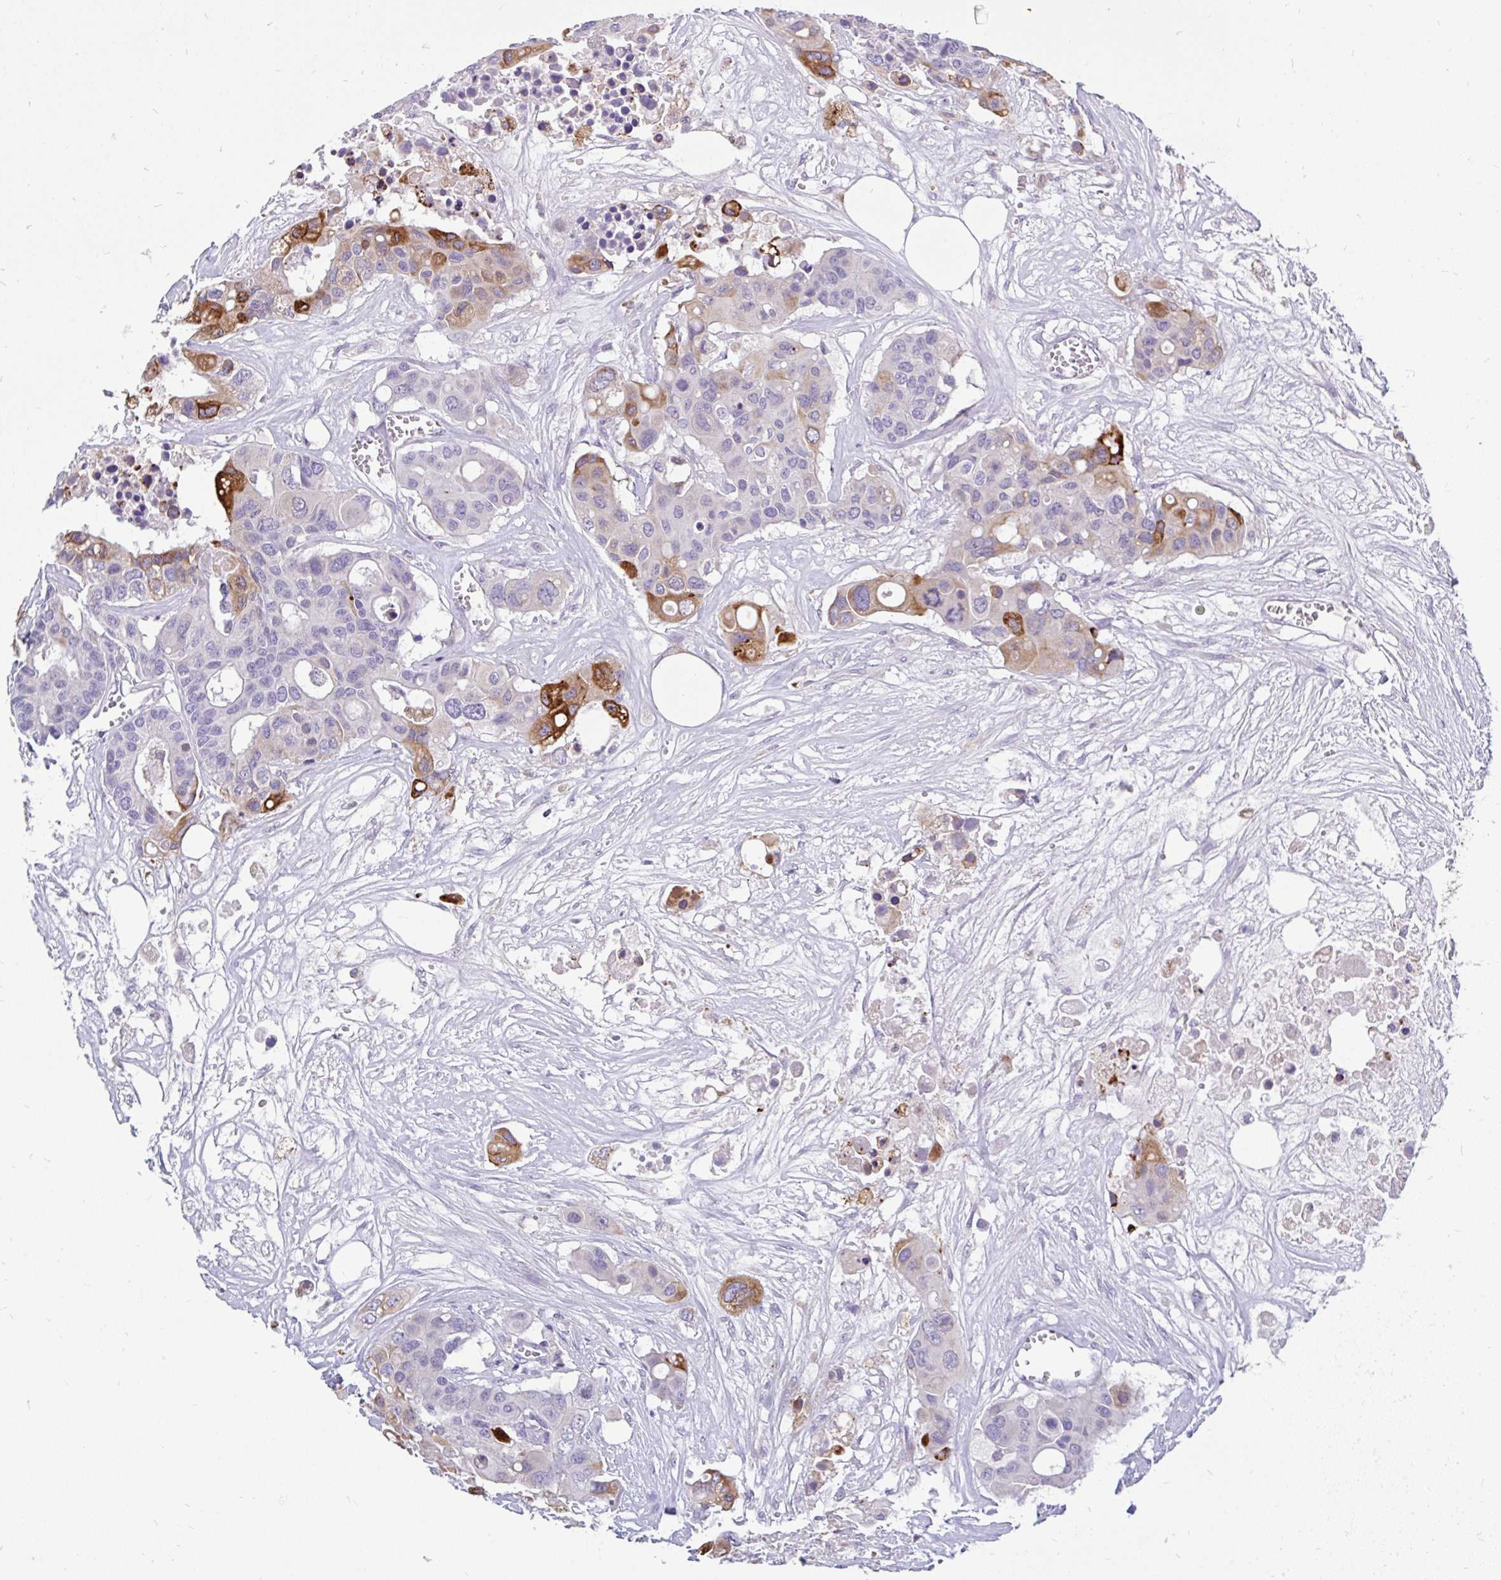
{"staining": {"intensity": "strong", "quantity": "<25%", "location": "cytoplasmic/membranous"}, "tissue": "colorectal cancer", "cell_type": "Tumor cells", "image_type": "cancer", "snomed": [{"axis": "morphology", "description": "Adenocarcinoma, NOS"}, {"axis": "topography", "description": "Colon"}], "caption": "Human colorectal adenocarcinoma stained with a protein marker demonstrates strong staining in tumor cells.", "gene": "INTS5", "patient": {"sex": "male", "age": 77}}